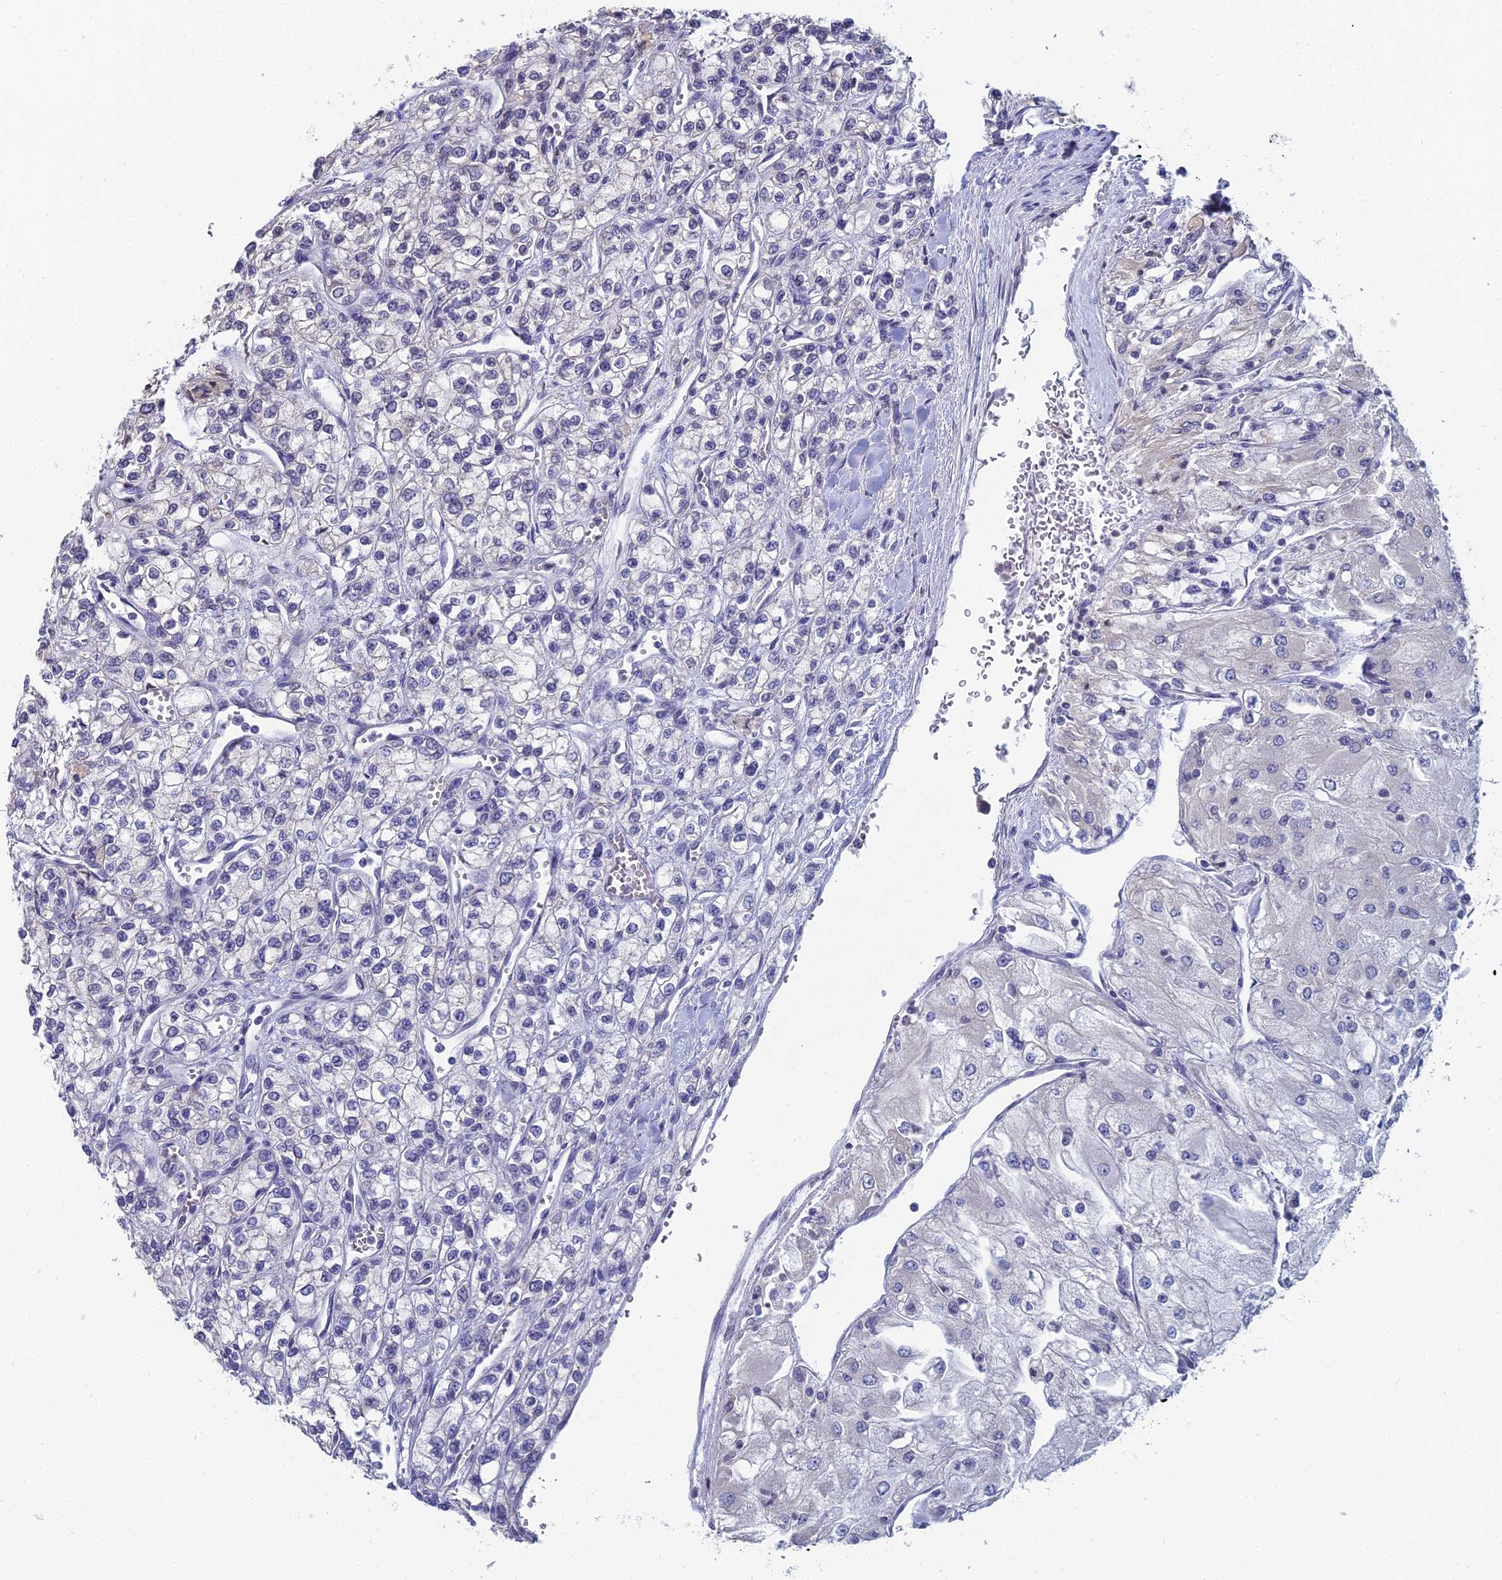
{"staining": {"intensity": "negative", "quantity": "none", "location": "none"}, "tissue": "renal cancer", "cell_type": "Tumor cells", "image_type": "cancer", "snomed": [{"axis": "morphology", "description": "Adenocarcinoma, NOS"}, {"axis": "topography", "description": "Kidney"}], "caption": "This is an IHC image of adenocarcinoma (renal). There is no staining in tumor cells.", "gene": "PRR22", "patient": {"sex": "male", "age": 80}}